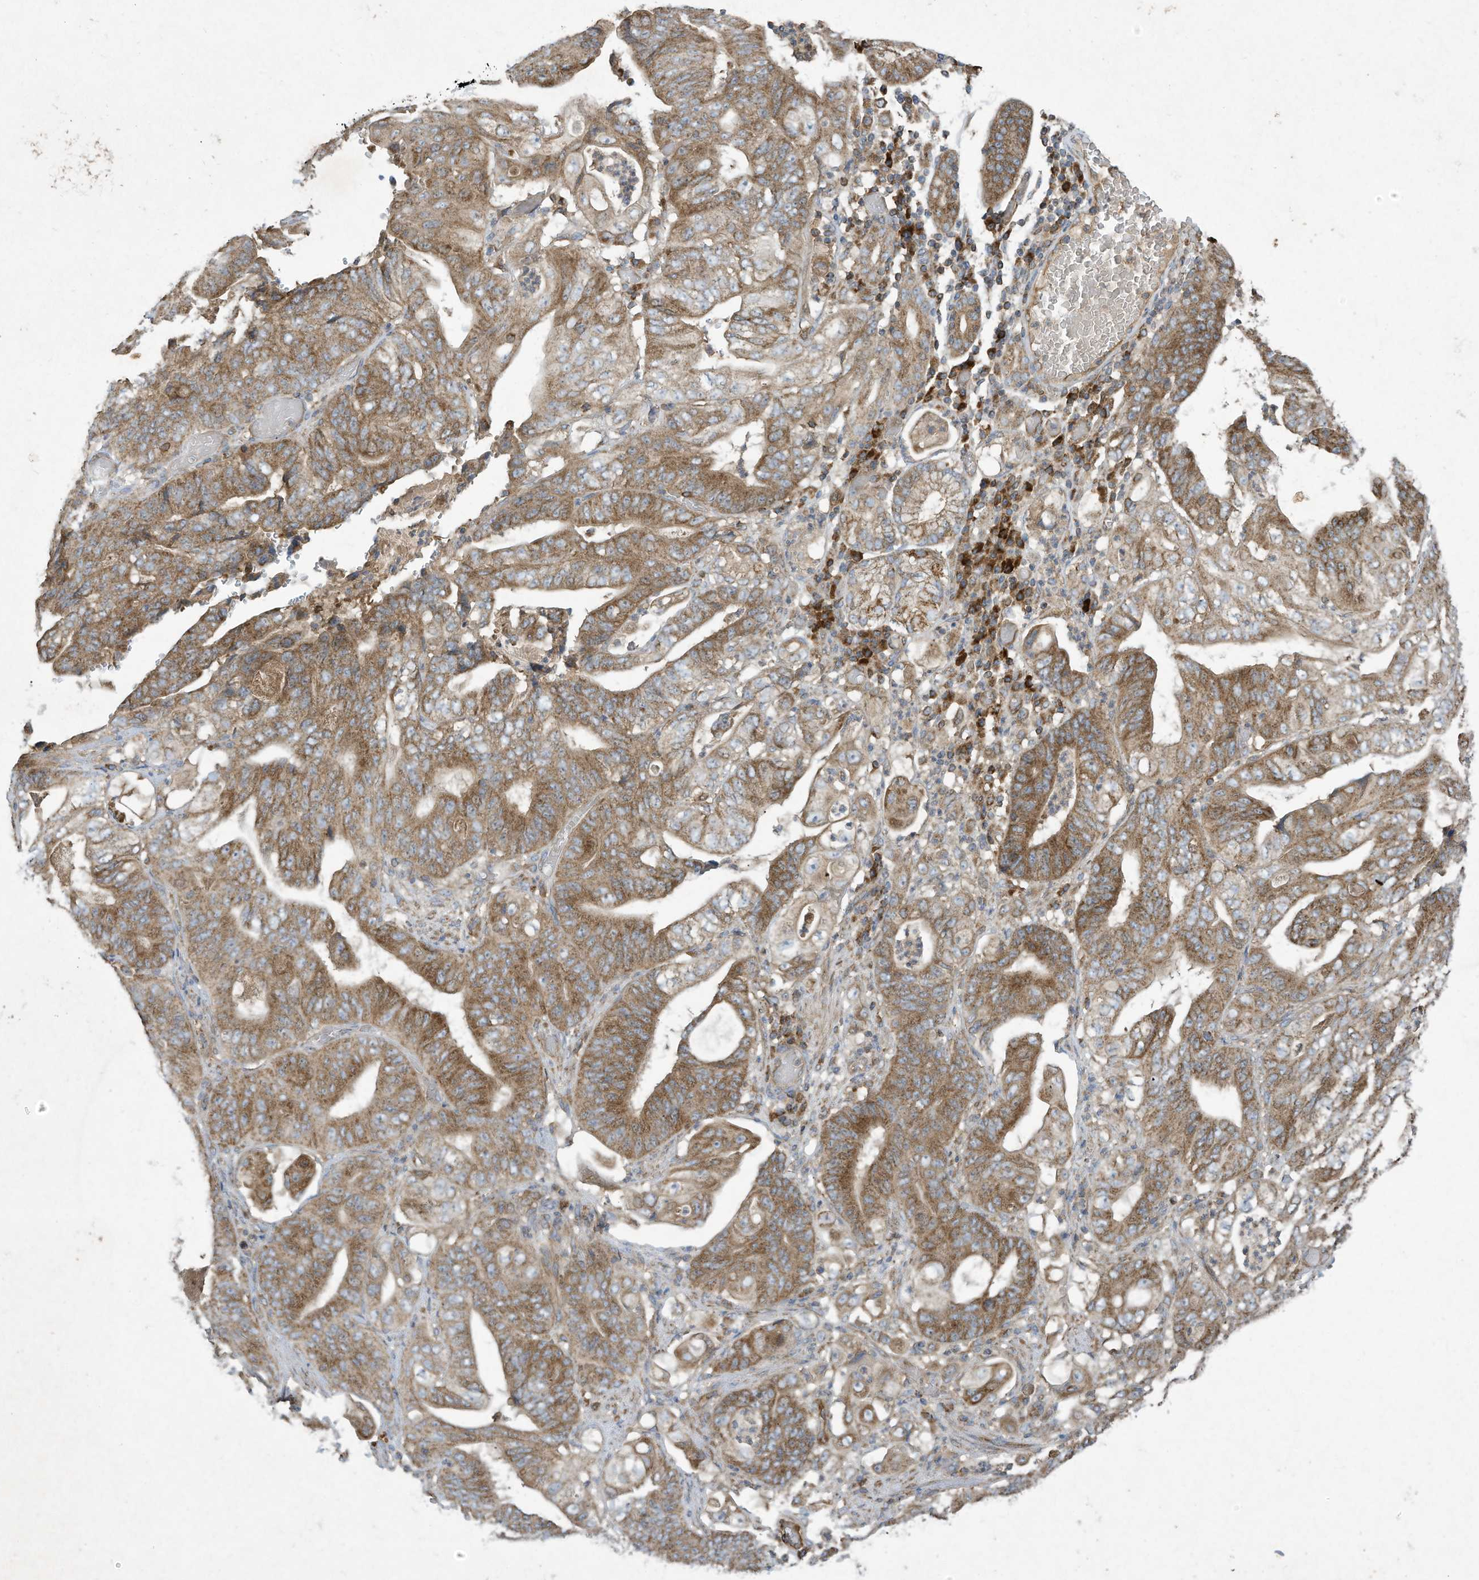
{"staining": {"intensity": "moderate", "quantity": ">75%", "location": "cytoplasmic/membranous"}, "tissue": "stomach cancer", "cell_type": "Tumor cells", "image_type": "cancer", "snomed": [{"axis": "morphology", "description": "Adenocarcinoma, NOS"}, {"axis": "topography", "description": "Stomach"}], "caption": "Stomach adenocarcinoma stained with IHC demonstrates moderate cytoplasmic/membranous expression in approximately >75% of tumor cells.", "gene": "SYNJ2", "patient": {"sex": "female", "age": 73}}